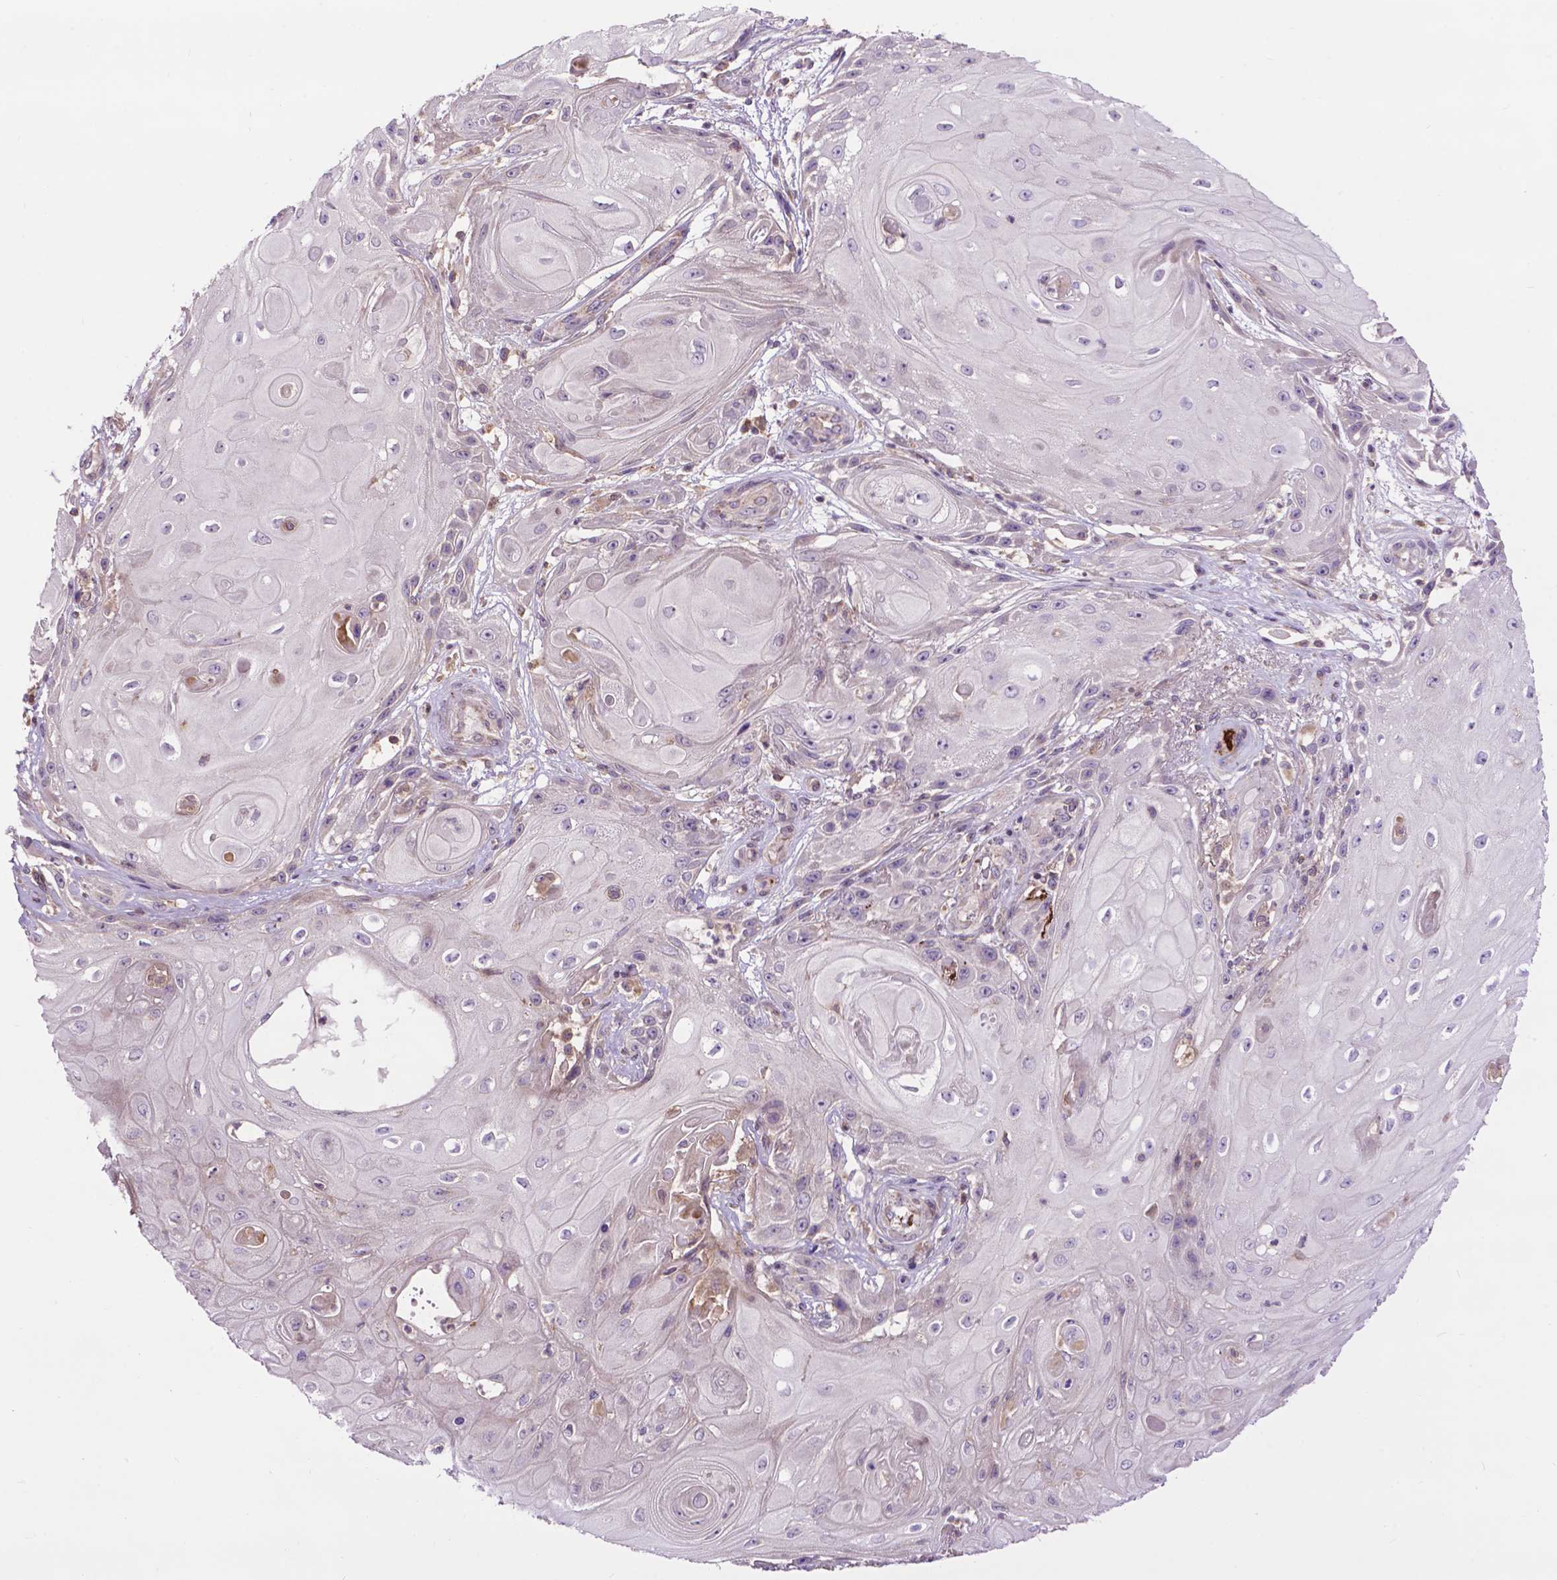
{"staining": {"intensity": "negative", "quantity": "none", "location": "none"}, "tissue": "skin cancer", "cell_type": "Tumor cells", "image_type": "cancer", "snomed": [{"axis": "morphology", "description": "Squamous cell carcinoma, NOS"}, {"axis": "topography", "description": "Skin"}], "caption": "High magnification brightfield microscopy of skin squamous cell carcinoma stained with DAB (brown) and counterstained with hematoxylin (blue): tumor cells show no significant expression.", "gene": "SPNS2", "patient": {"sex": "male", "age": 62}}